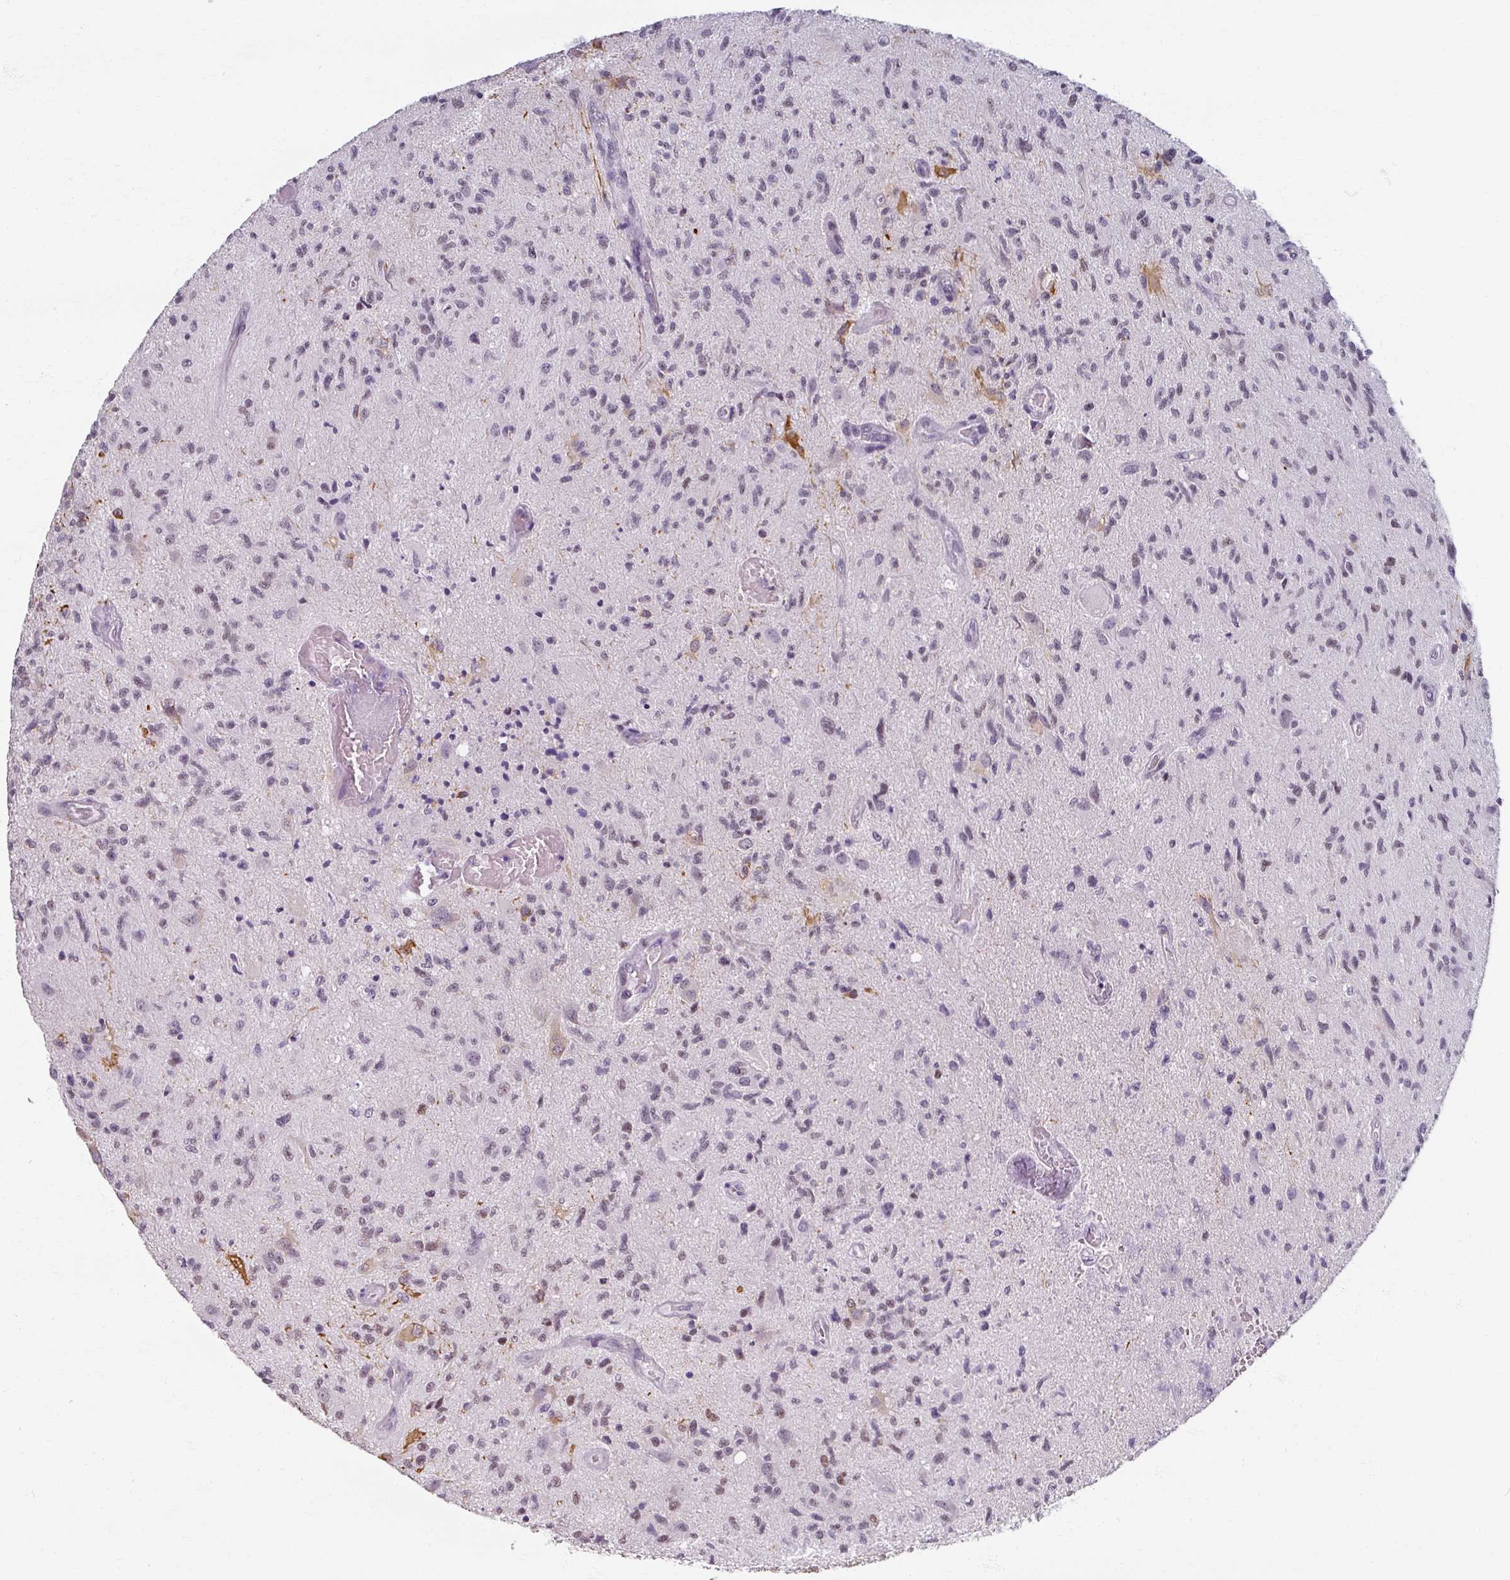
{"staining": {"intensity": "moderate", "quantity": "<25%", "location": "nuclear"}, "tissue": "glioma", "cell_type": "Tumor cells", "image_type": "cancer", "snomed": [{"axis": "morphology", "description": "Glioma, malignant, High grade"}, {"axis": "topography", "description": "Brain"}], "caption": "The photomicrograph reveals a brown stain indicating the presence of a protein in the nuclear of tumor cells in glioma.", "gene": "RIPOR3", "patient": {"sex": "male", "age": 67}}